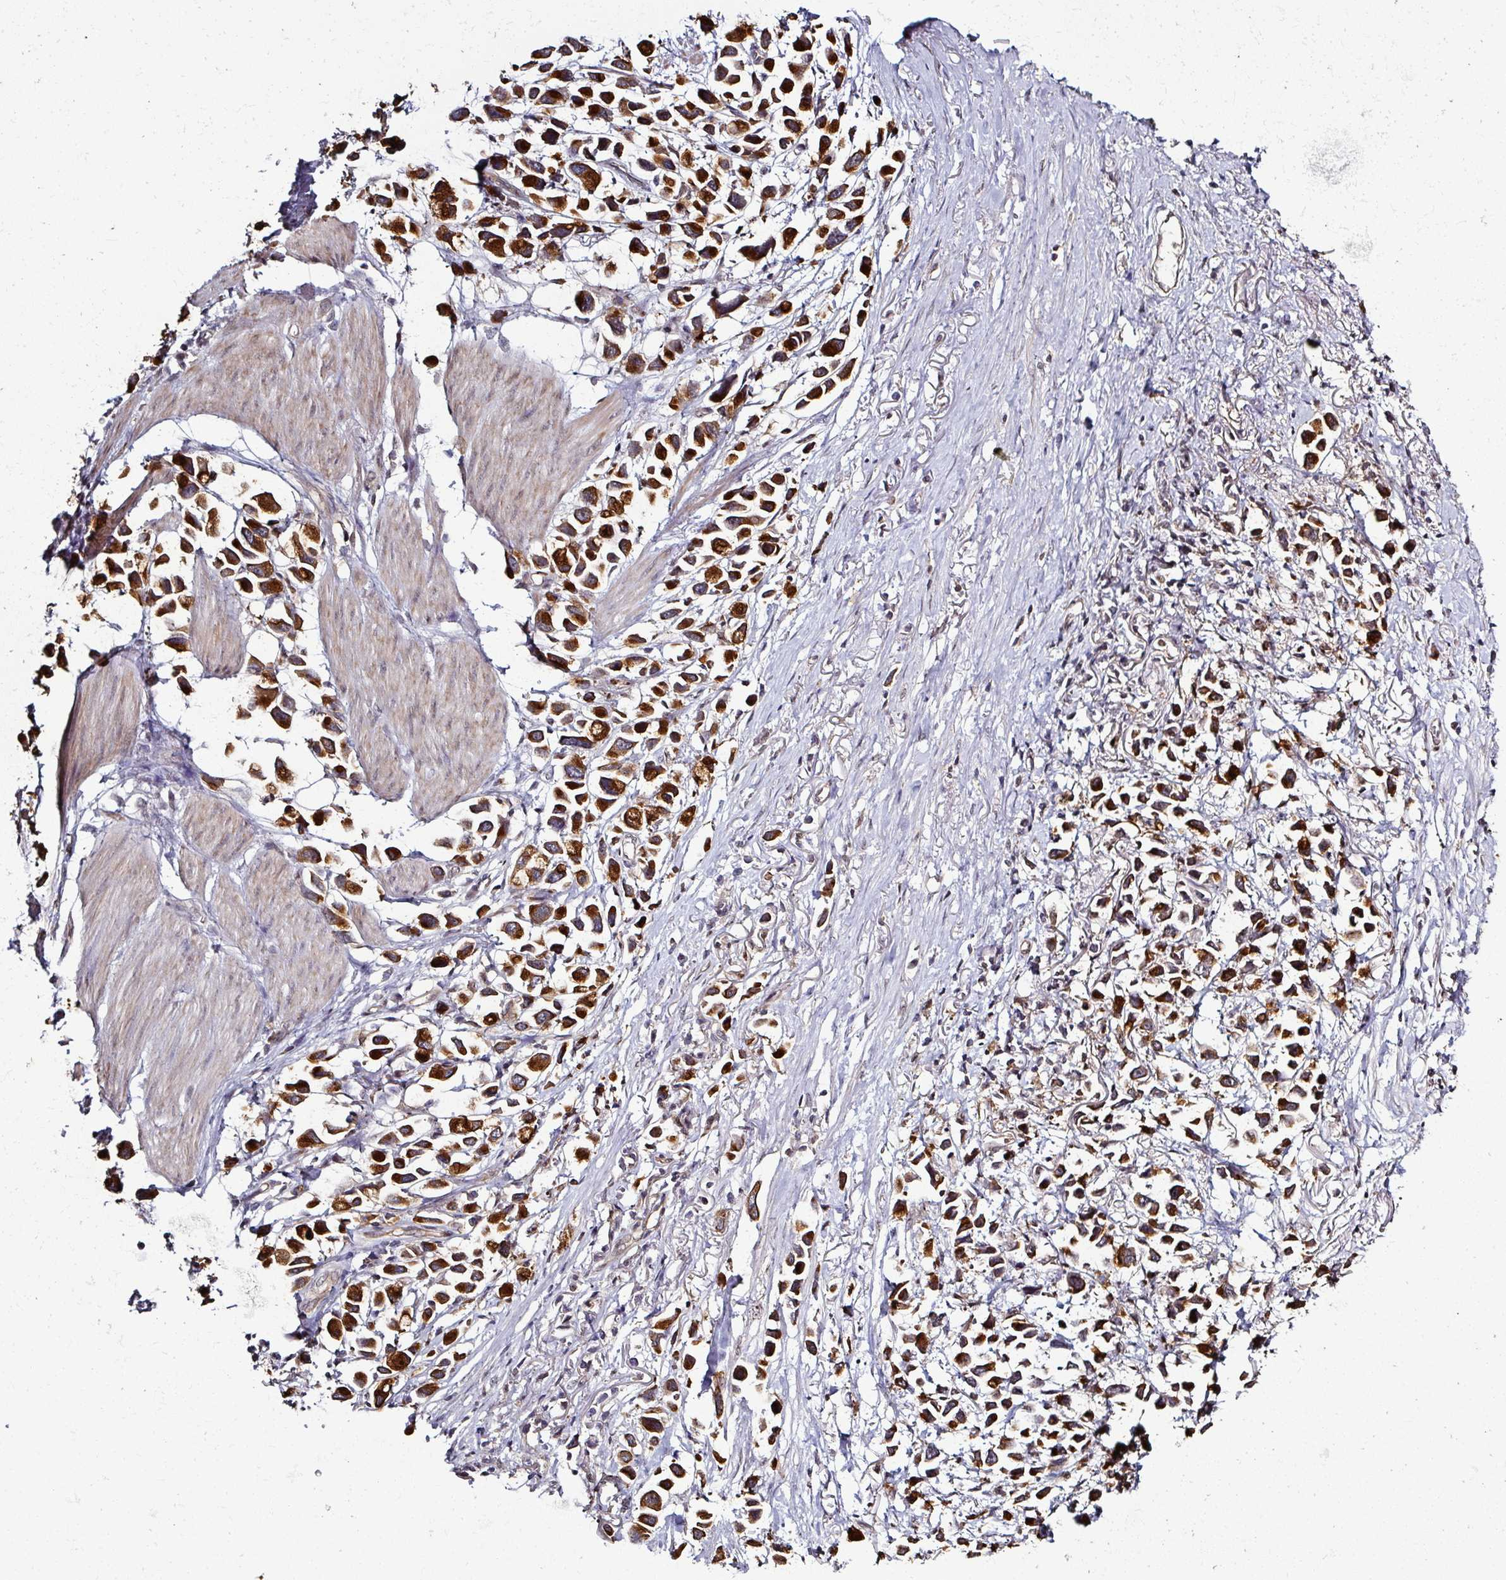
{"staining": {"intensity": "strong", "quantity": ">75%", "location": "cytoplasmic/membranous"}, "tissue": "stomach cancer", "cell_type": "Tumor cells", "image_type": "cancer", "snomed": [{"axis": "morphology", "description": "Adenocarcinoma, NOS"}, {"axis": "topography", "description": "Stomach"}], "caption": "Stomach cancer stained with DAB immunohistochemistry exhibits high levels of strong cytoplasmic/membranous positivity in about >75% of tumor cells.", "gene": "GTF2H3", "patient": {"sex": "female", "age": 81}}